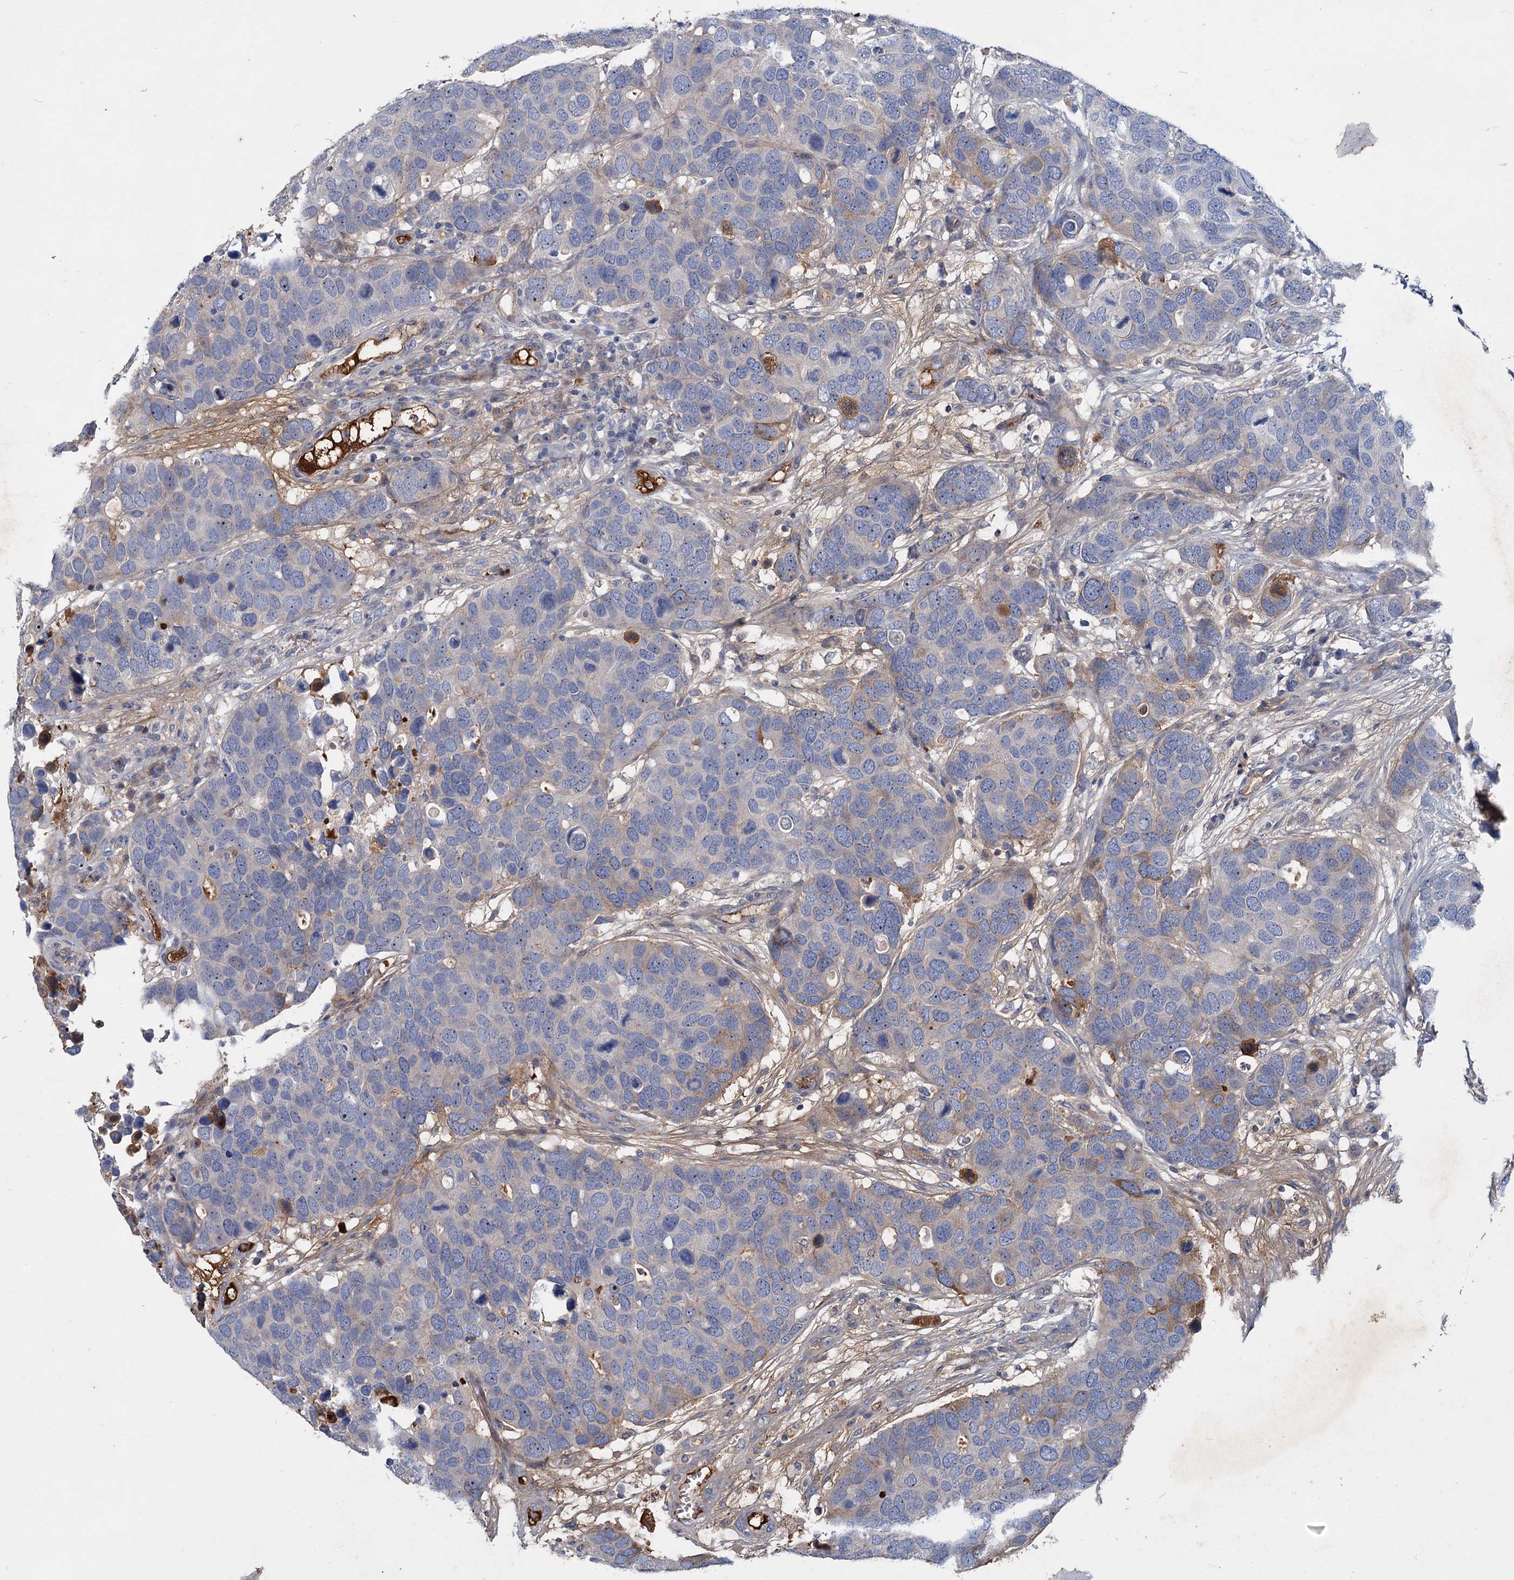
{"staining": {"intensity": "moderate", "quantity": "<25%", "location": "cytoplasmic/membranous,nuclear"}, "tissue": "breast cancer", "cell_type": "Tumor cells", "image_type": "cancer", "snomed": [{"axis": "morphology", "description": "Duct carcinoma"}, {"axis": "topography", "description": "Breast"}], "caption": "About <25% of tumor cells in intraductal carcinoma (breast) exhibit moderate cytoplasmic/membranous and nuclear protein staining as visualized by brown immunohistochemical staining.", "gene": "CHRD", "patient": {"sex": "female", "age": 83}}